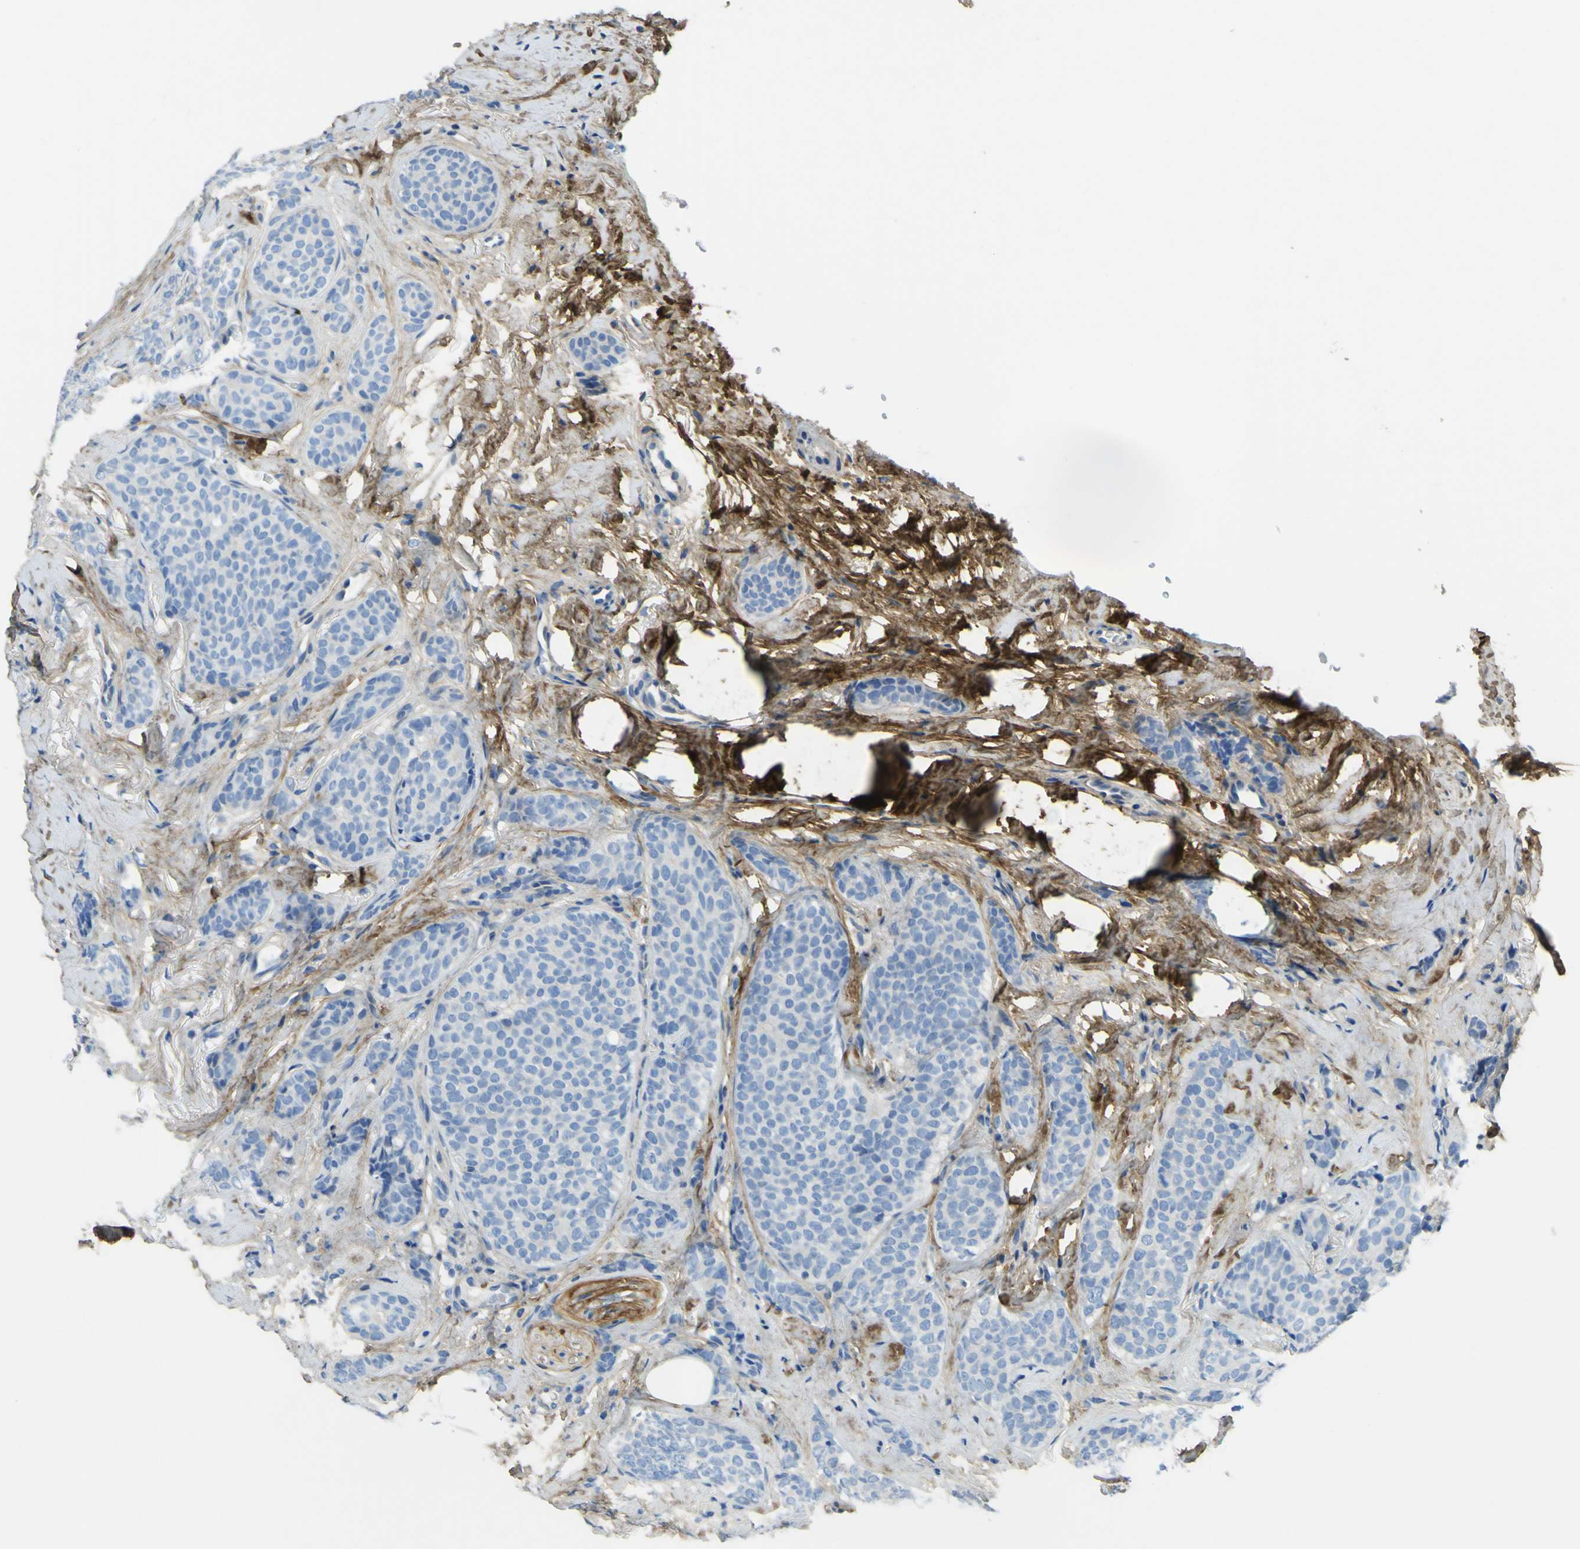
{"staining": {"intensity": "negative", "quantity": "none", "location": "none"}, "tissue": "breast cancer", "cell_type": "Tumor cells", "image_type": "cancer", "snomed": [{"axis": "morphology", "description": "Lobular carcinoma"}, {"axis": "topography", "description": "Skin"}, {"axis": "topography", "description": "Breast"}], "caption": "The photomicrograph demonstrates no staining of tumor cells in breast cancer.", "gene": "OGN", "patient": {"sex": "female", "age": 46}}